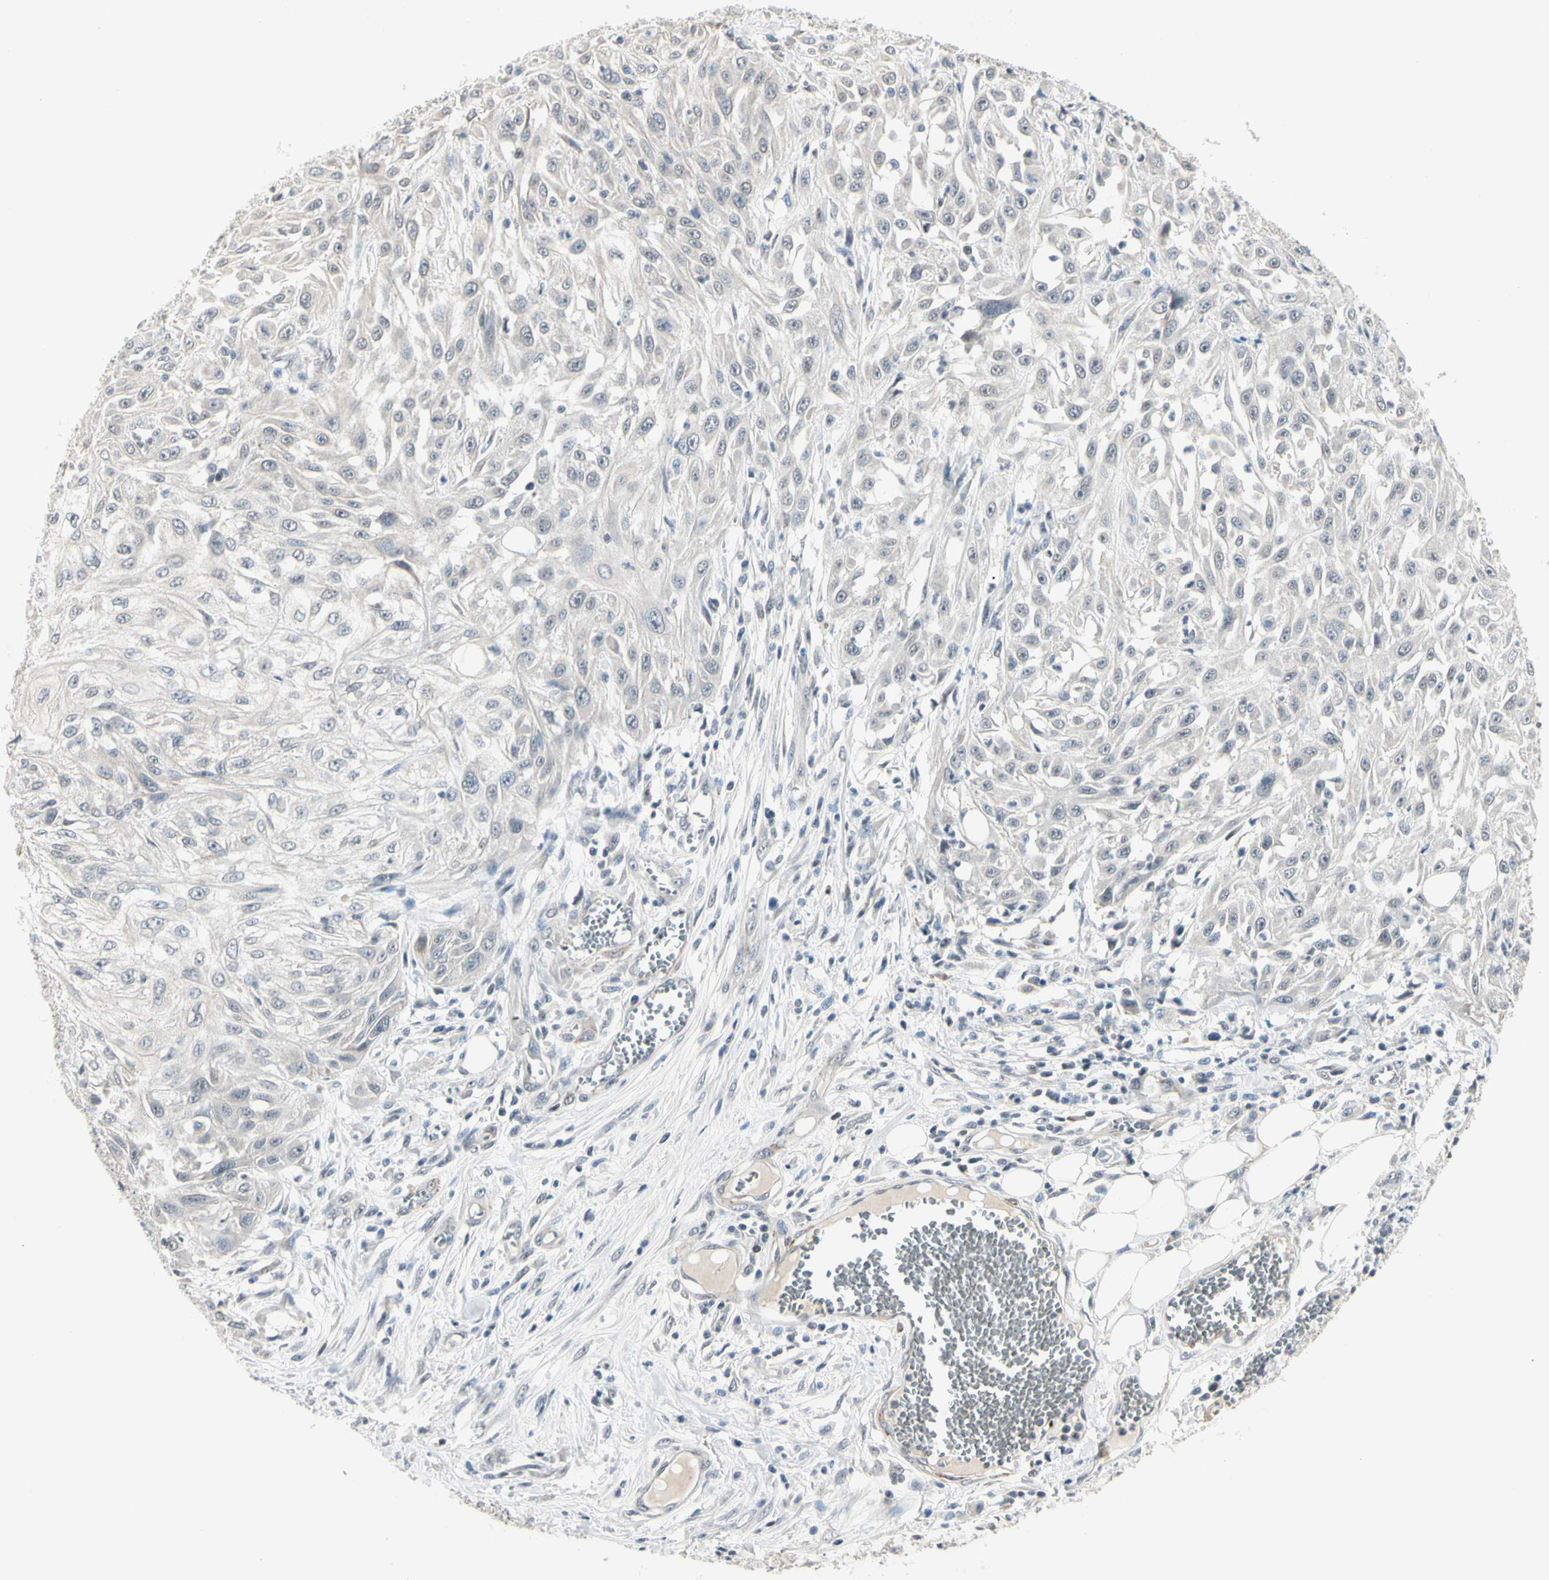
{"staining": {"intensity": "negative", "quantity": "none", "location": "none"}, "tissue": "skin cancer", "cell_type": "Tumor cells", "image_type": "cancer", "snomed": [{"axis": "morphology", "description": "Squamous cell carcinoma, NOS"}, {"axis": "topography", "description": "Skin"}], "caption": "DAB (3,3'-diaminobenzidine) immunohistochemical staining of human skin squamous cell carcinoma demonstrates no significant positivity in tumor cells.", "gene": "GREM1", "patient": {"sex": "male", "age": 75}}